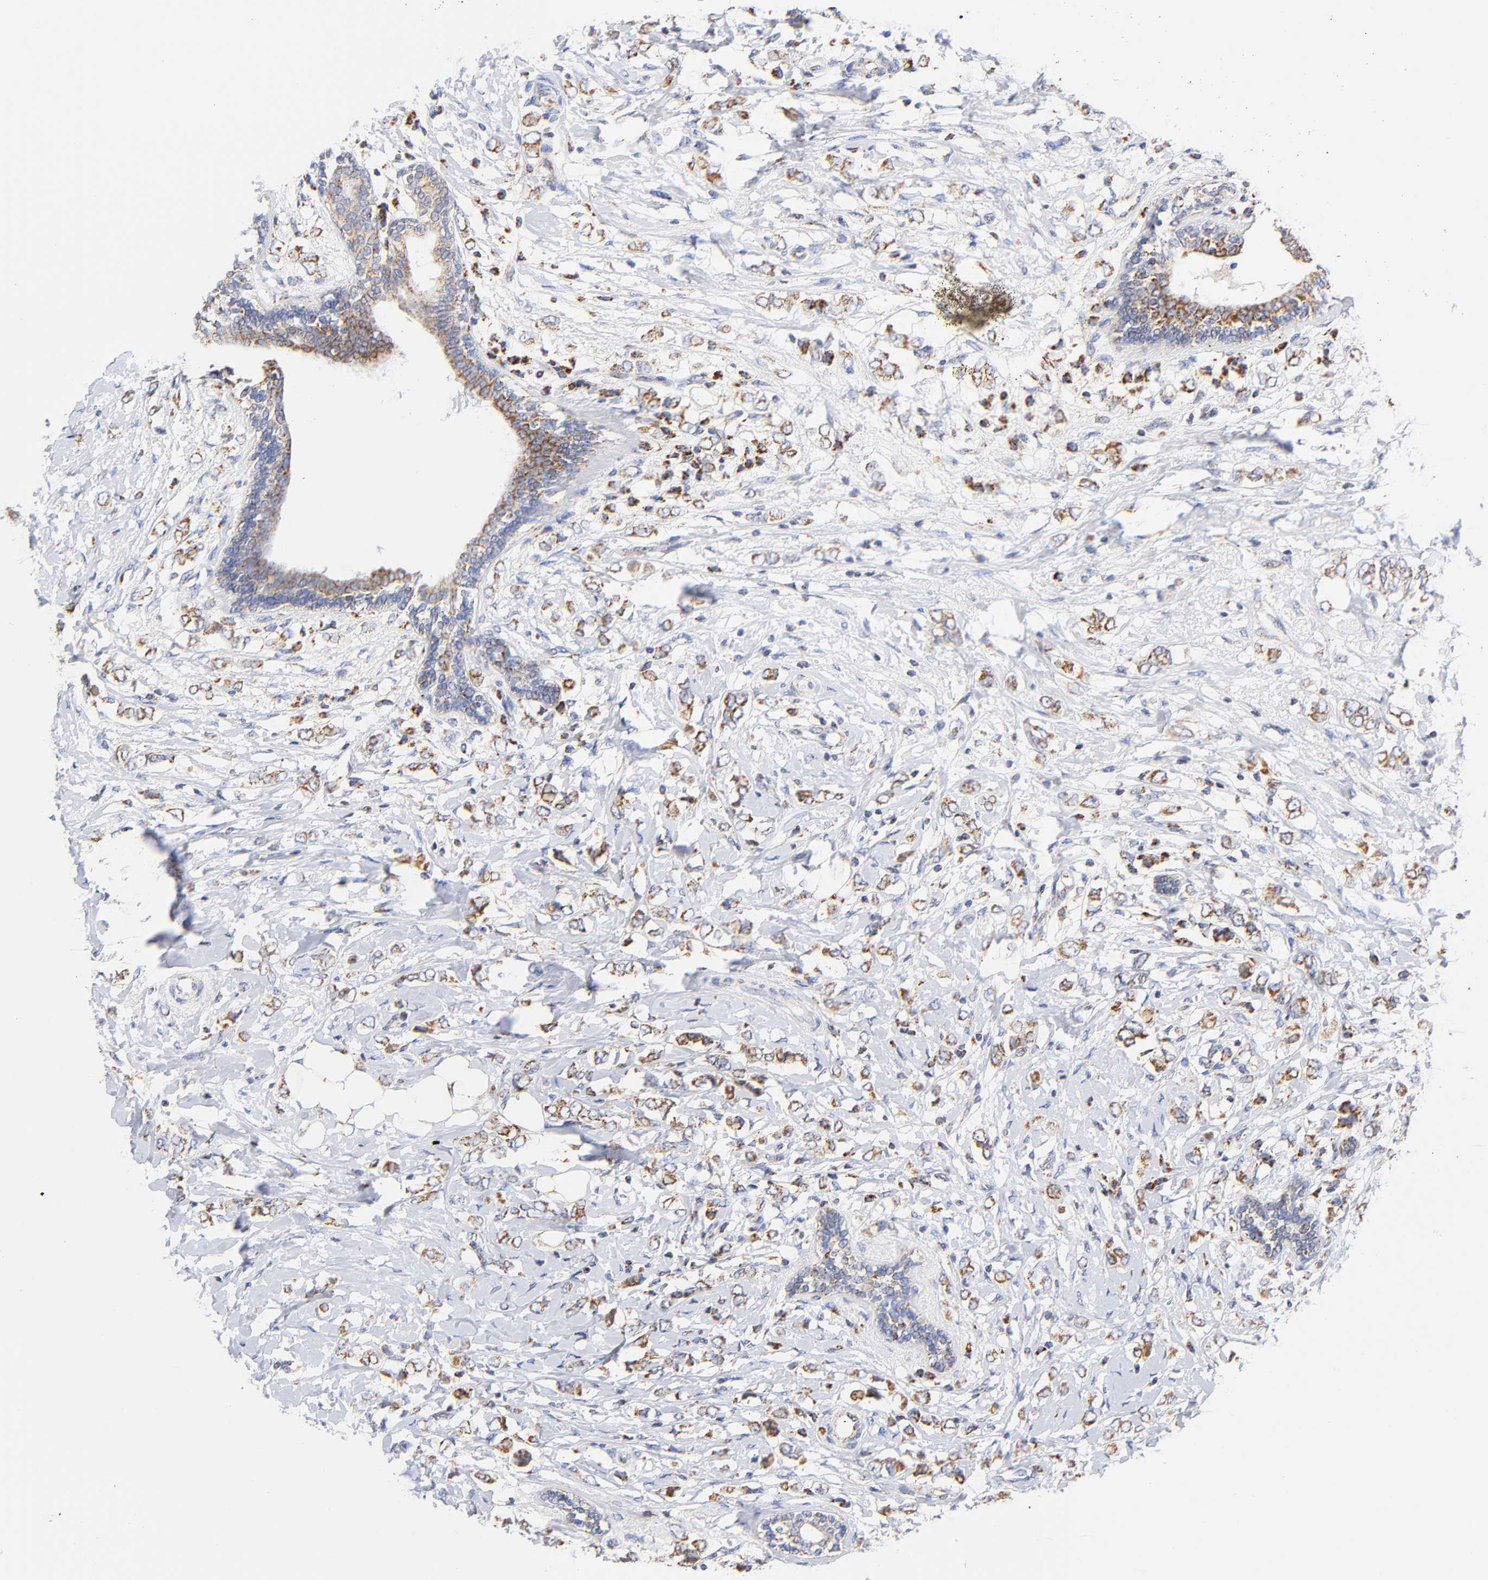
{"staining": {"intensity": "moderate", "quantity": ">75%", "location": "cytoplasmic/membranous"}, "tissue": "breast cancer", "cell_type": "Tumor cells", "image_type": "cancer", "snomed": [{"axis": "morphology", "description": "Normal tissue, NOS"}, {"axis": "morphology", "description": "Lobular carcinoma"}, {"axis": "topography", "description": "Breast"}], "caption": "High-power microscopy captured an immunohistochemistry photomicrograph of breast cancer (lobular carcinoma), revealing moderate cytoplasmic/membranous staining in about >75% of tumor cells. Using DAB (3,3'-diaminobenzidine) (brown) and hematoxylin (blue) stains, captured at high magnification using brightfield microscopy.", "gene": "ATP5F1D", "patient": {"sex": "female", "age": 47}}